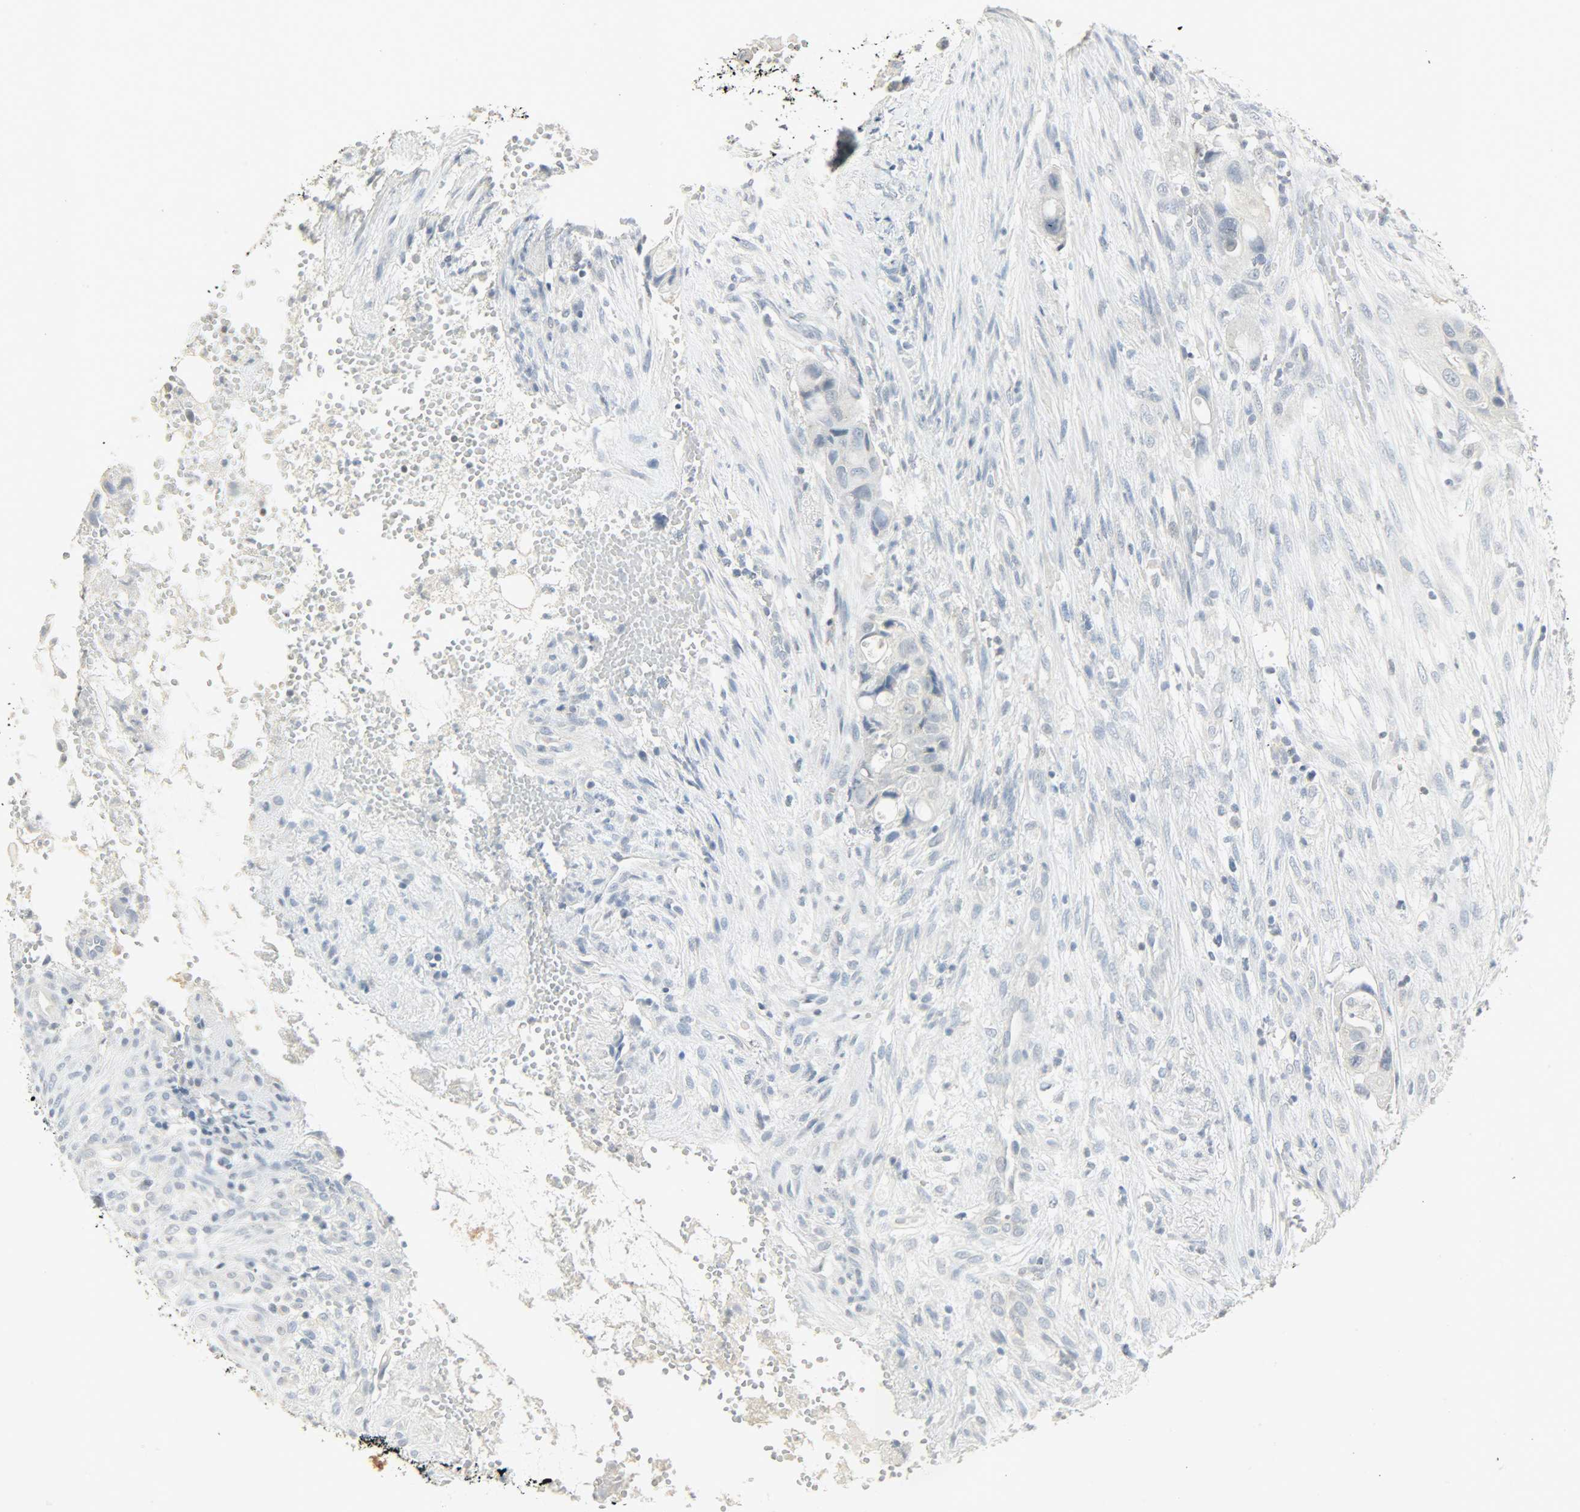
{"staining": {"intensity": "negative", "quantity": "none", "location": "none"}, "tissue": "colorectal cancer", "cell_type": "Tumor cells", "image_type": "cancer", "snomed": [{"axis": "morphology", "description": "Adenocarcinoma, NOS"}, {"axis": "topography", "description": "Colon"}], "caption": "DAB (3,3'-diaminobenzidine) immunohistochemical staining of colorectal cancer (adenocarcinoma) shows no significant positivity in tumor cells.", "gene": "CAMK4", "patient": {"sex": "female", "age": 57}}